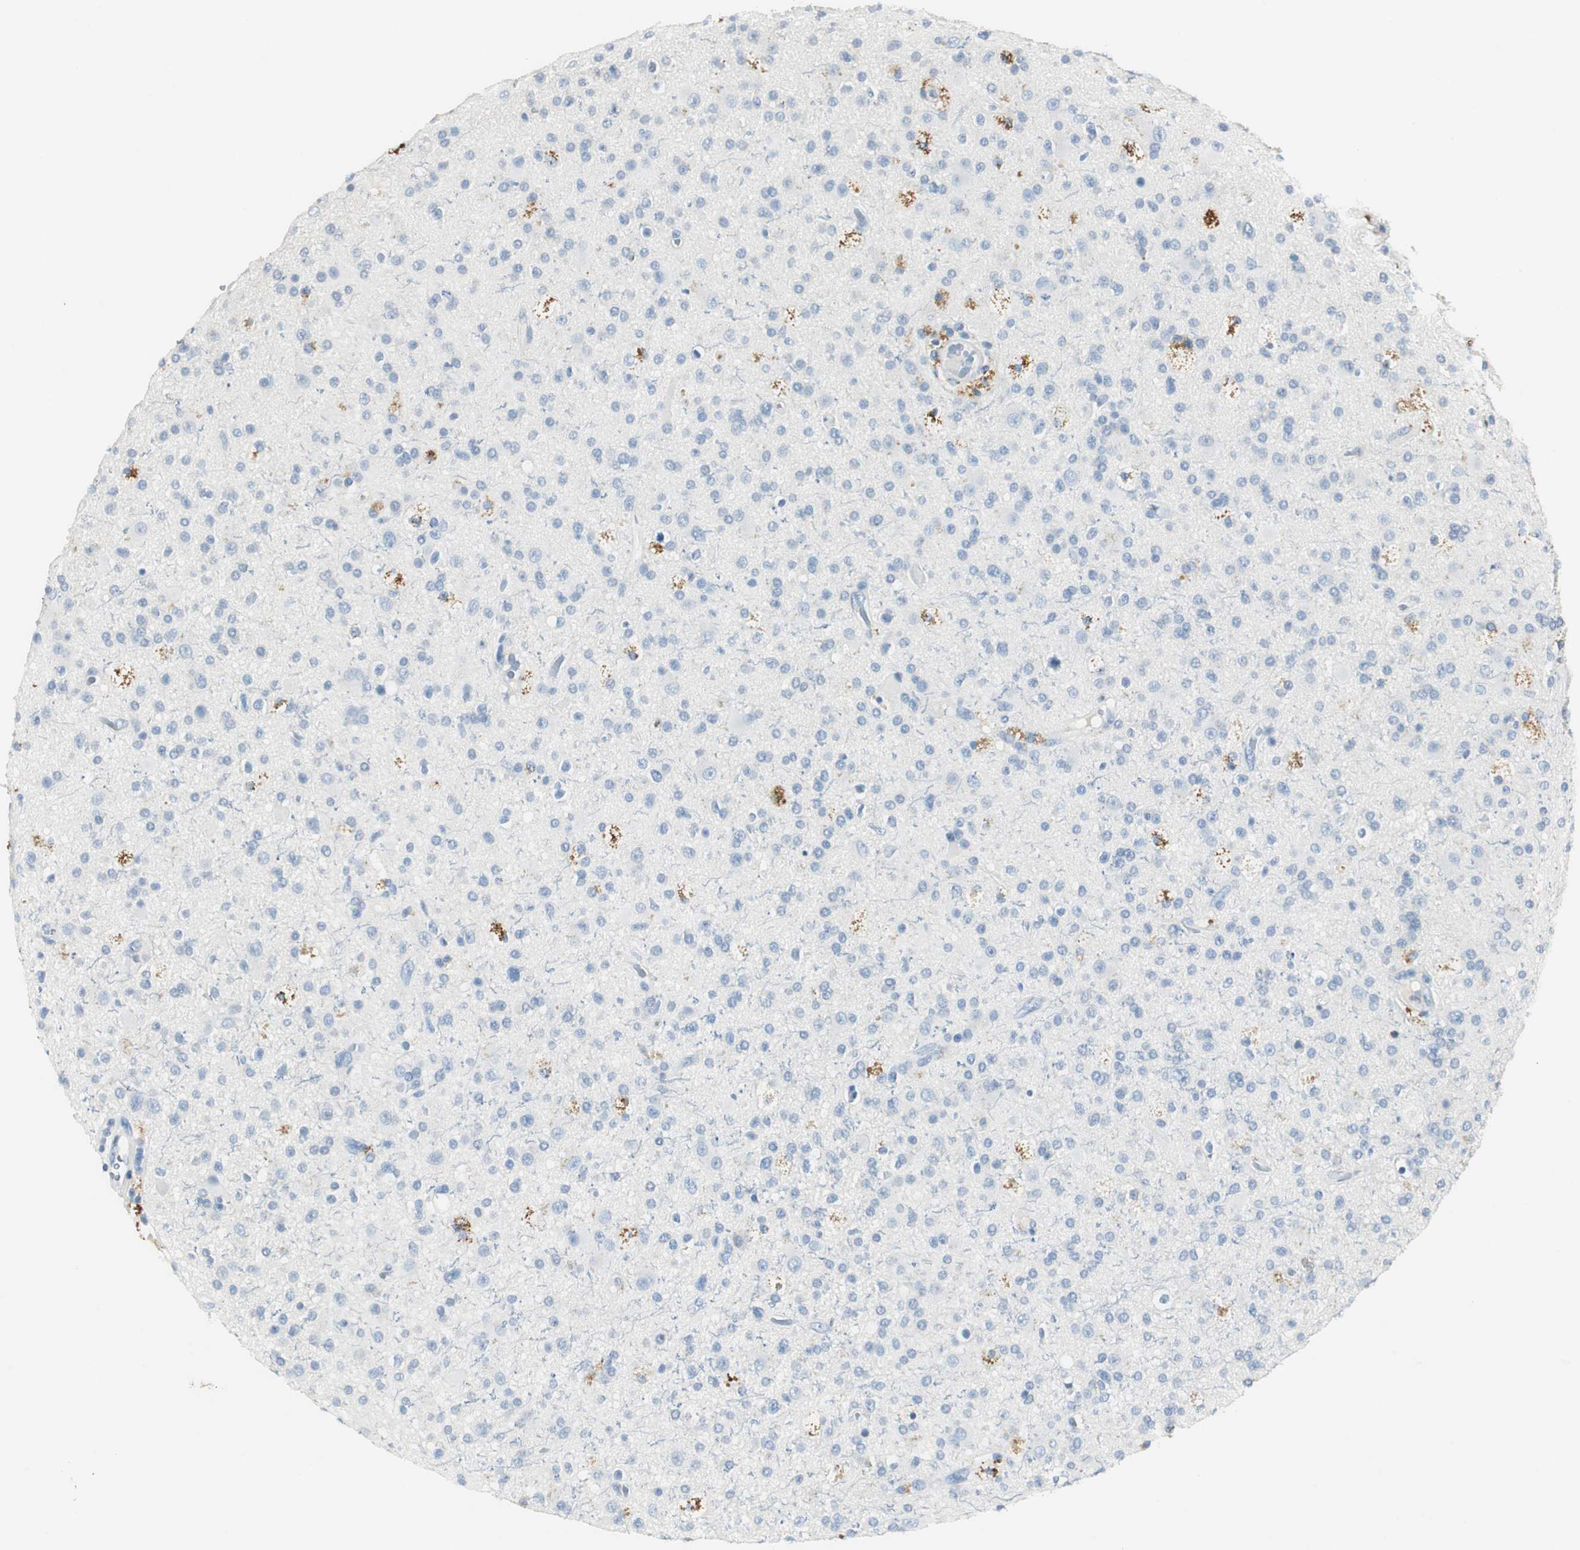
{"staining": {"intensity": "negative", "quantity": "none", "location": "none"}, "tissue": "glioma", "cell_type": "Tumor cells", "image_type": "cancer", "snomed": [{"axis": "morphology", "description": "Glioma, malignant, High grade"}, {"axis": "topography", "description": "Brain"}], "caption": "Glioma was stained to show a protein in brown. There is no significant expression in tumor cells.", "gene": "LRP2", "patient": {"sex": "male", "age": 33}}